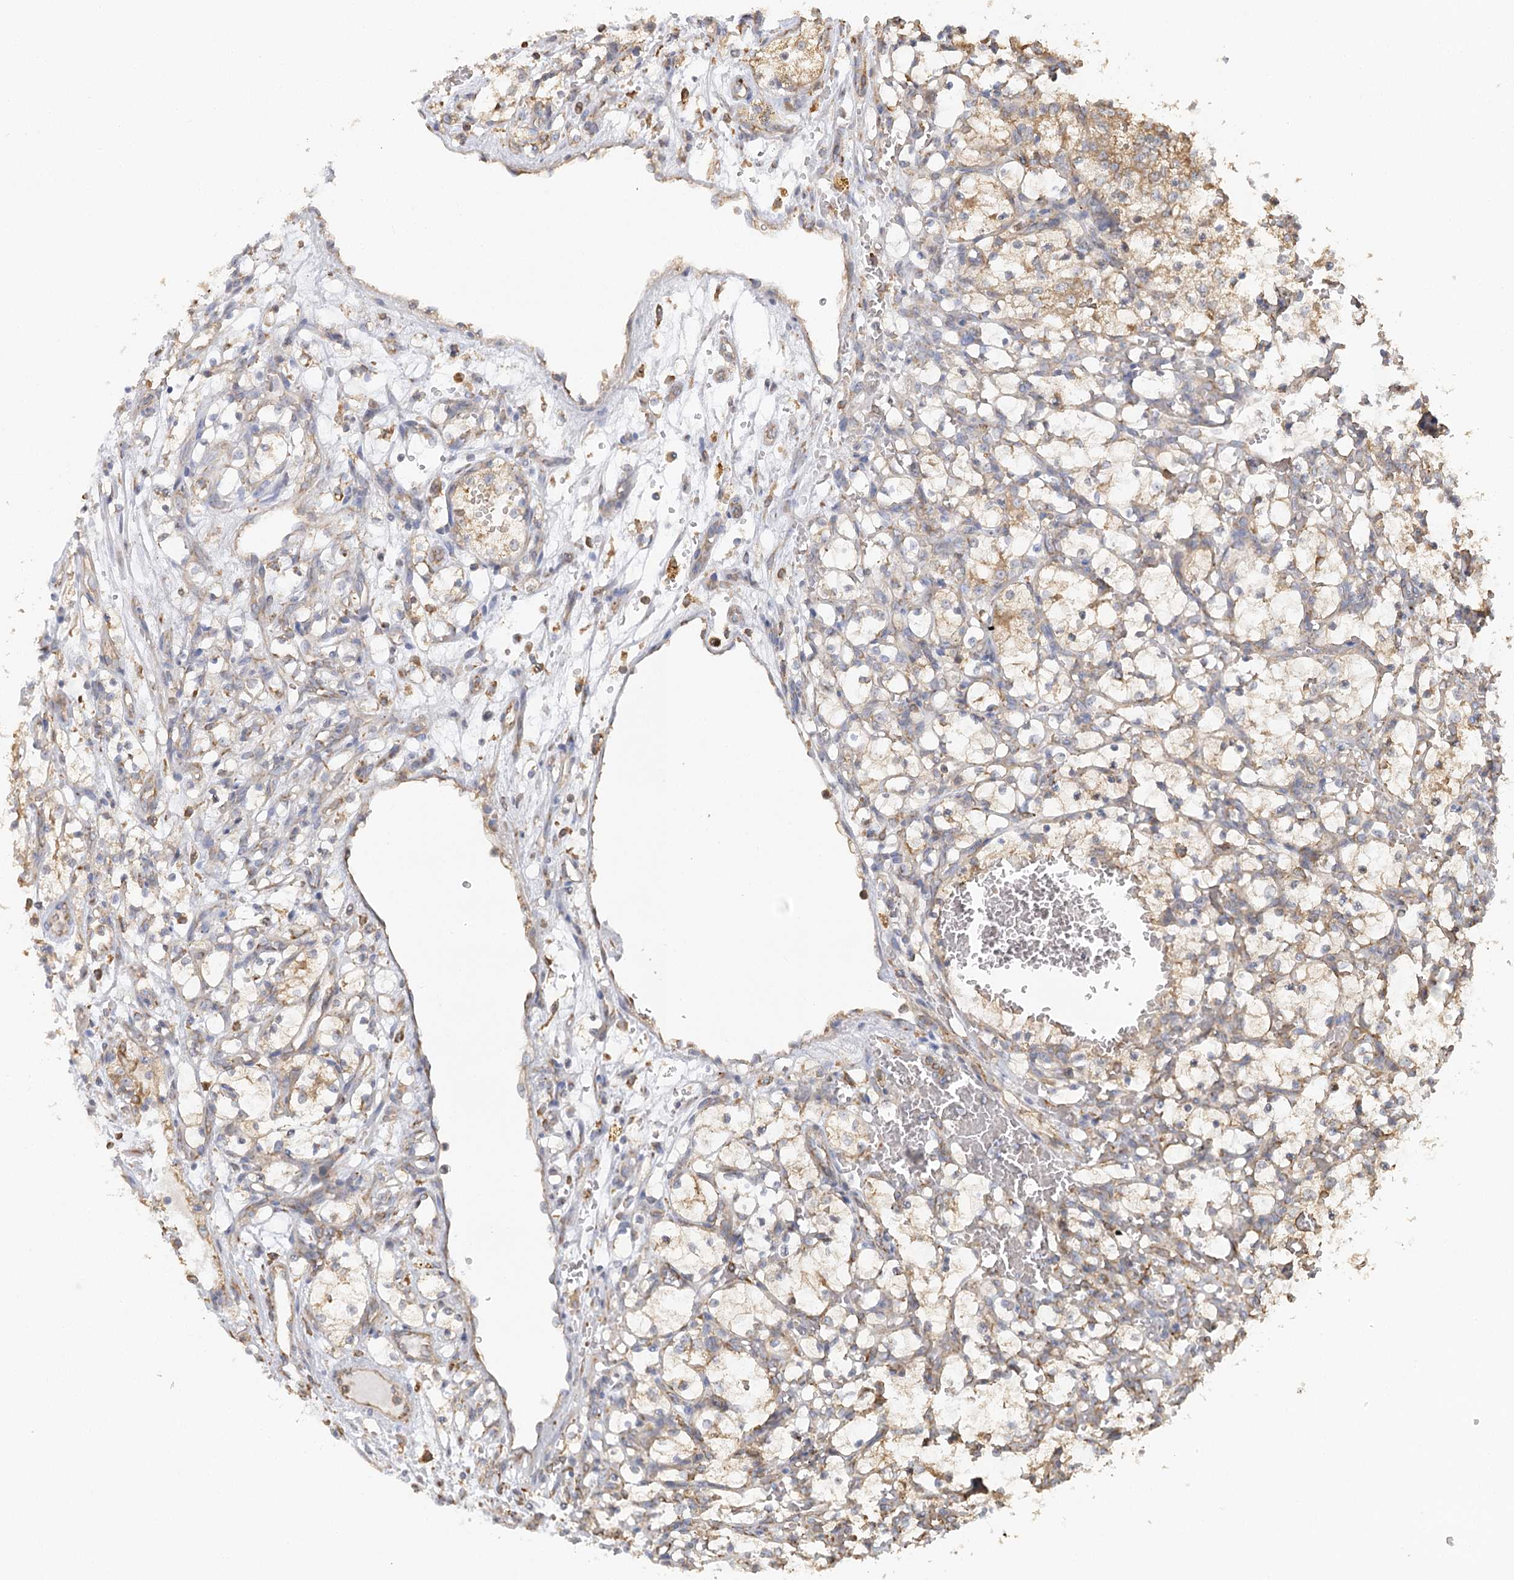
{"staining": {"intensity": "moderate", "quantity": "25%-75%", "location": "cytoplasmic/membranous"}, "tissue": "renal cancer", "cell_type": "Tumor cells", "image_type": "cancer", "snomed": [{"axis": "morphology", "description": "Adenocarcinoma, NOS"}, {"axis": "topography", "description": "Kidney"}], "caption": "High-magnification brightfield microscopy of adenocarcinoma (renal) stained with DAB (3,3'-diaminobenzidine) (brown) and counterstained with hematoxylin (blue). tumor cells exhibit moderate cytoplasmic/membranous expression is seen in about25%-75% of cells. (brown staining indicates protein expression, while blue staining denotes nuclei).", "gene": "ACAP2", "patient": {"sex": "female", "age": 69}}